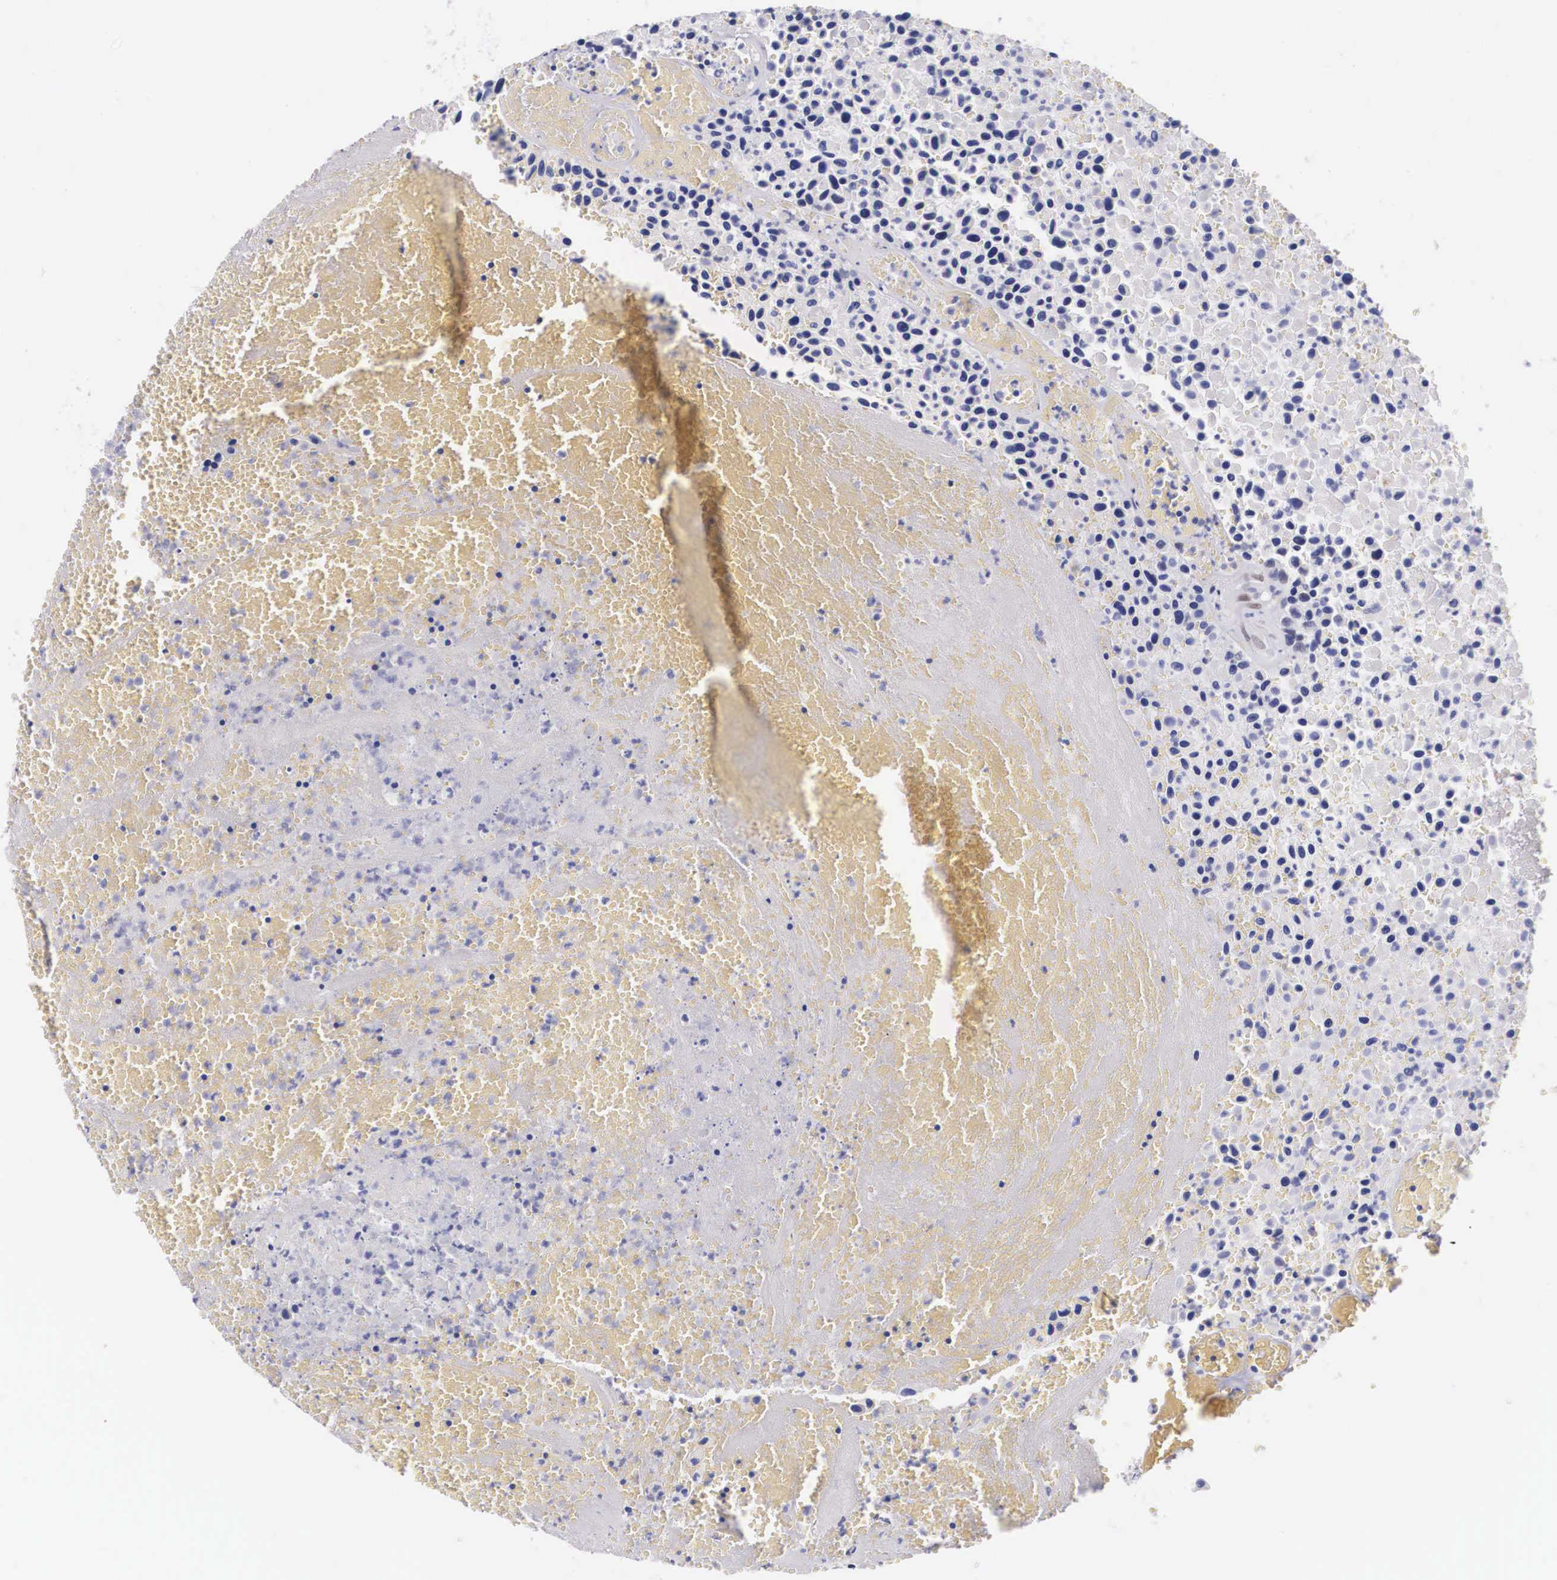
{"staining": {"intensity": "weak", "quantity": "<25%", "location": "nuclear"}, "tissue": "urothelial cancer", "cell_type": "Tumor cells", "image_type": "cancer", "snomed": [{"axis": "morphology", "description": "Urothelial carcinoma, High grade"}, {"axis": "topography", "description": "Urinary bladder"}], "caption": "The micrograph shows no staining of tumor cells in urothelial carcinoma (high-grade). (DAB (3,3'-diaminobenzidine) IHC, high magnification).", "gene": "KHDRBS3", "patient": {"sex": "male", "age": 66}}